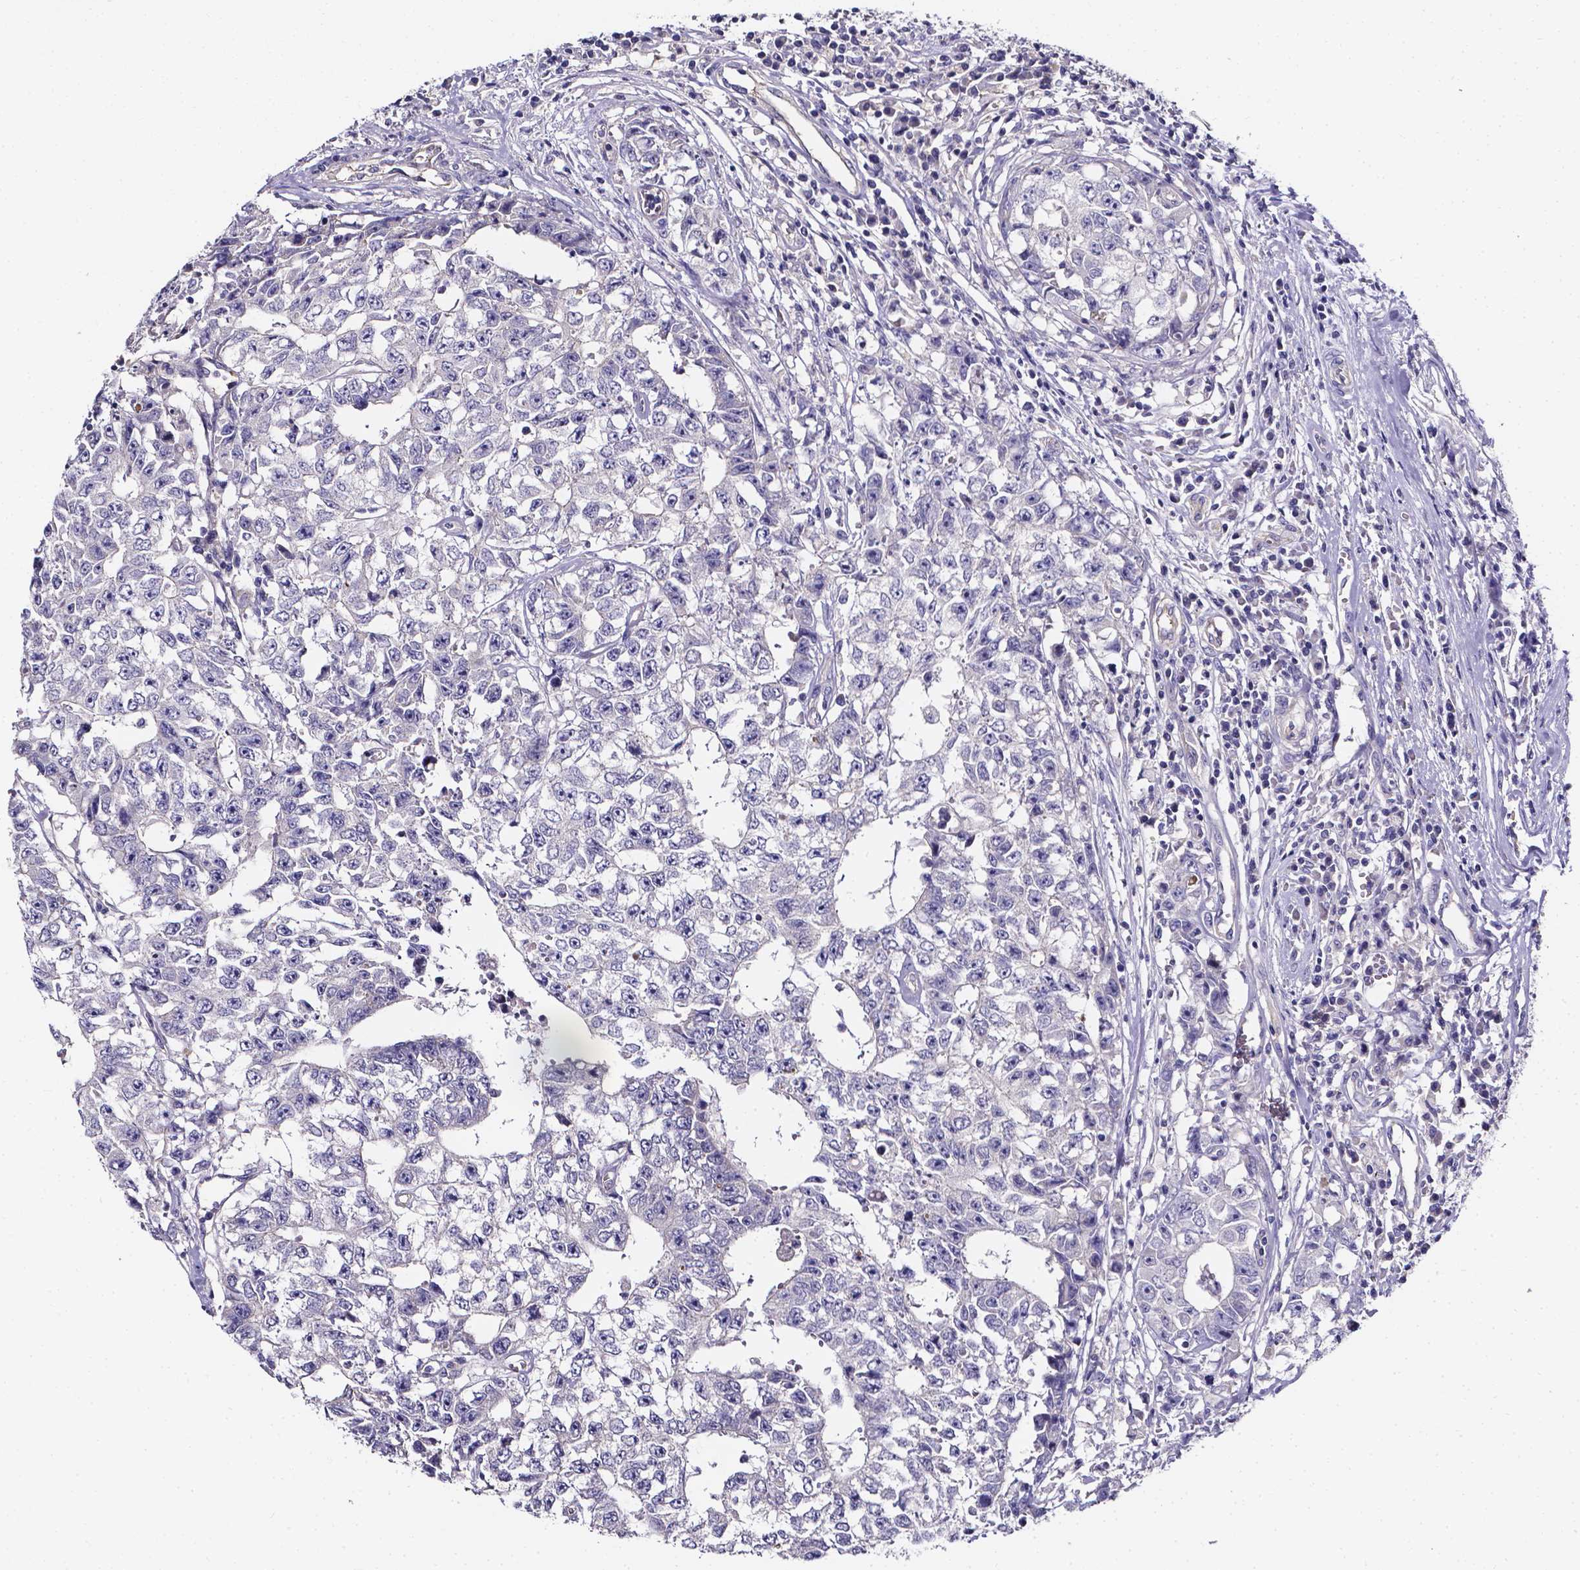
{"staining": {"intensity": "negative", "quantity": "none", "location": "none"}, "tissue": "testis cancer", "cell_type": "Tumor cells", "image_type": "cancer", "snomed": [{"axis": "morphology", "description": "Carcinoma, Embryonal, NOS"}, {"axis": "topography", "description": "Testis"}], "caption": "Immunohistochemical staining of testis cancer exhibits no significant staining in tumor cells.", "gene": "CACNG8", "patient": {"sex": "male", "age": 36}}